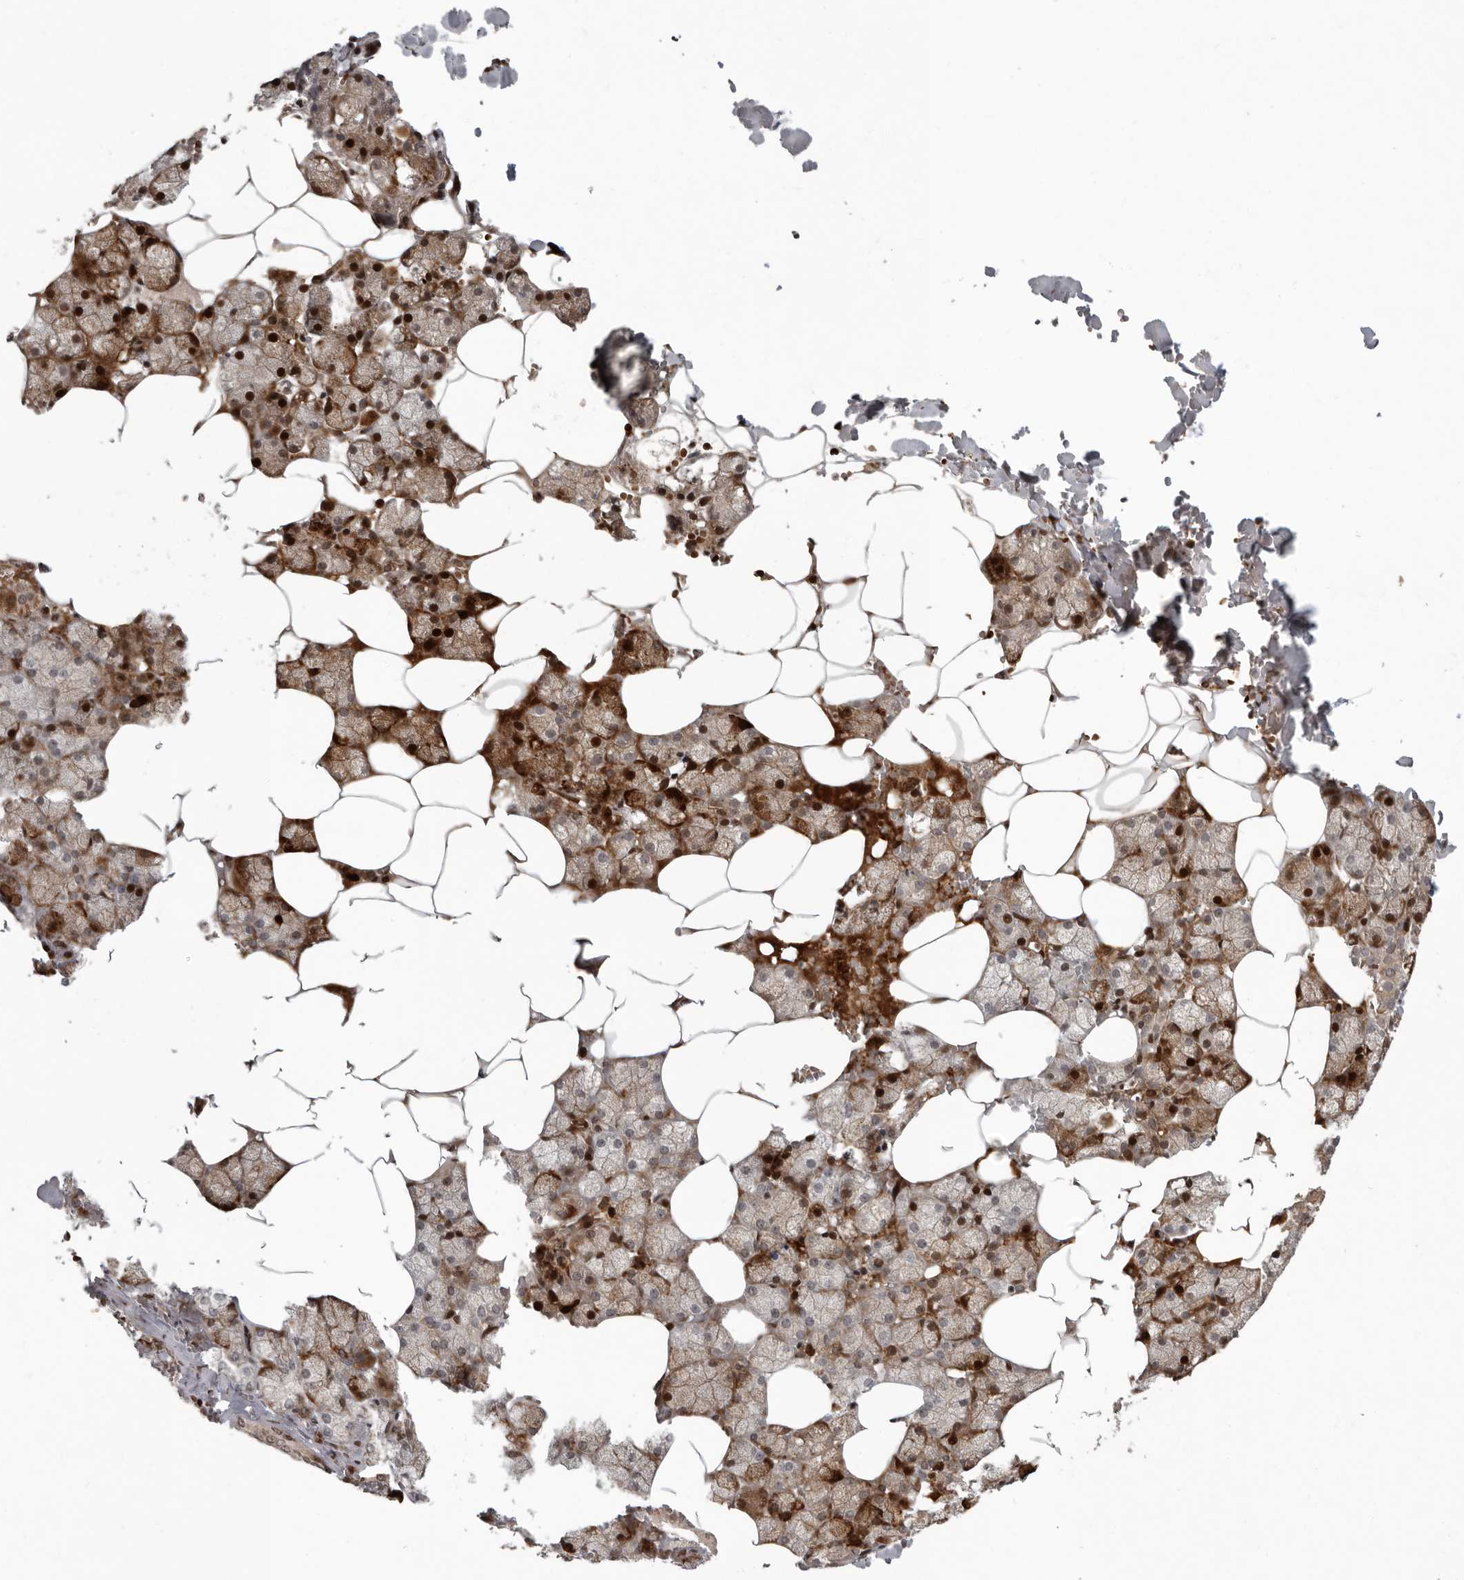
{"staining": {"intensity": "strong", "quantity": ">75%", "location": "cytoplasmic/membranous,nuclear"}, "tissue": "salivary gland", "cell_type": "Glandular cells", "image_type": "normal", "snomed": [{"axis": "morphology", "description": "Normal tissue, NOS"}, {"axis": "topography", "description": "Salivary gland"}], "caption": "Immunohistochemistry (IHC) of normal salivary gland reveals high levels of strong cytoplasmic/membranous,nuclear staining in about >75% of glandular cells.", "gene": "RABIF", "patient": {"sex": "male", "age": 62}}